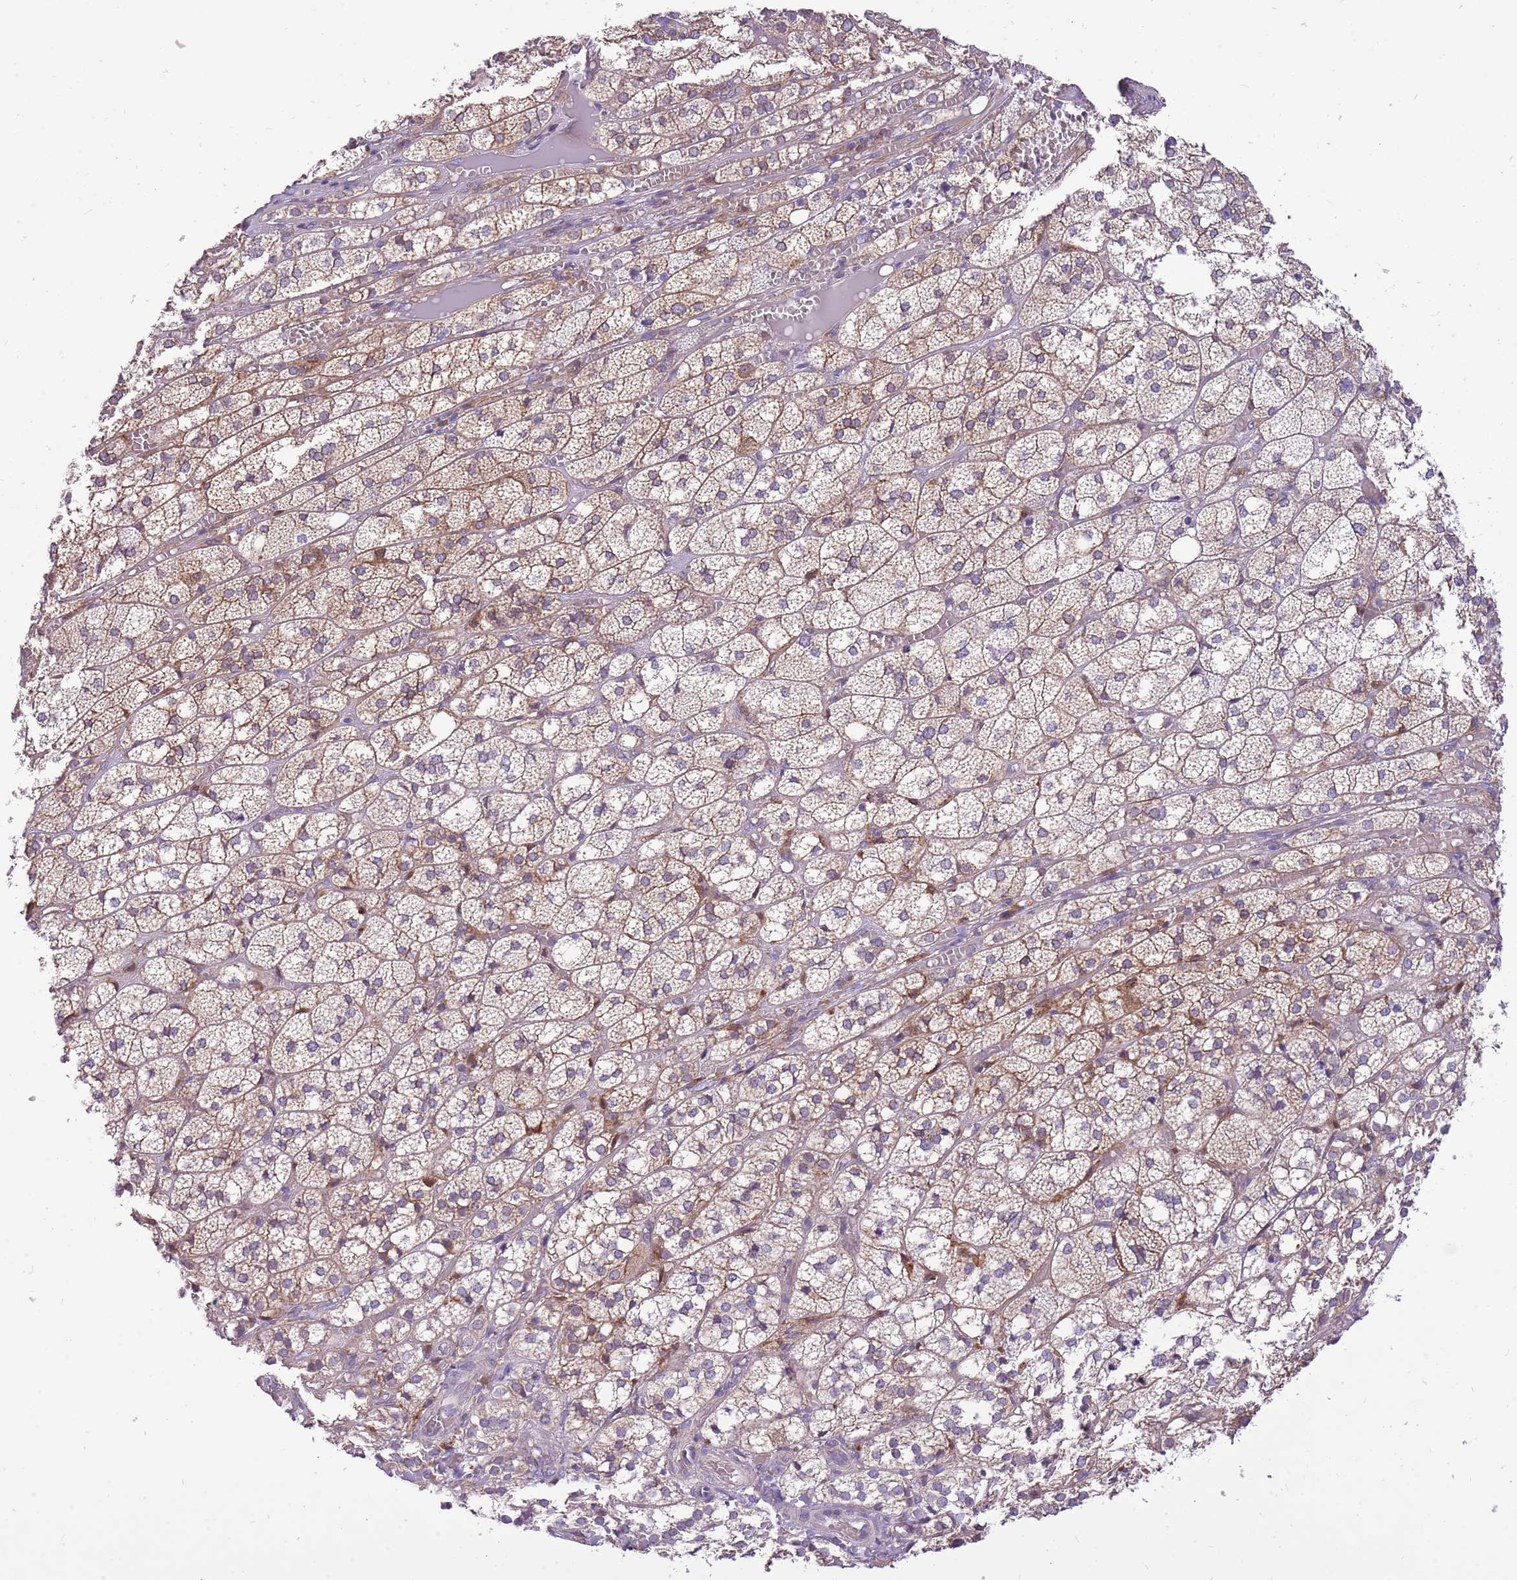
{"staining": {"intensity": "weak", "quantity": ">75%", "location": "cytoplasmic/membranous"}, "tissue": "adrenal gland", "cell_type": "Glandular cells", "image_type": "normal", "snomed": [{"axis": "morphology", "description": "Normal tissue, NOS"}, {"axis": "topography", "description": "Adrenal gland"}], "caption": "Immunohistochemistry photomicrograph of unremarkable human adrenal gland stained for a protein (brown), which displays low levels of weak cytoplasmic/membranous staining in about >75% of glandular cells.", "gene": "WDR90", "patient": {"sex": "female", "age": 61}}